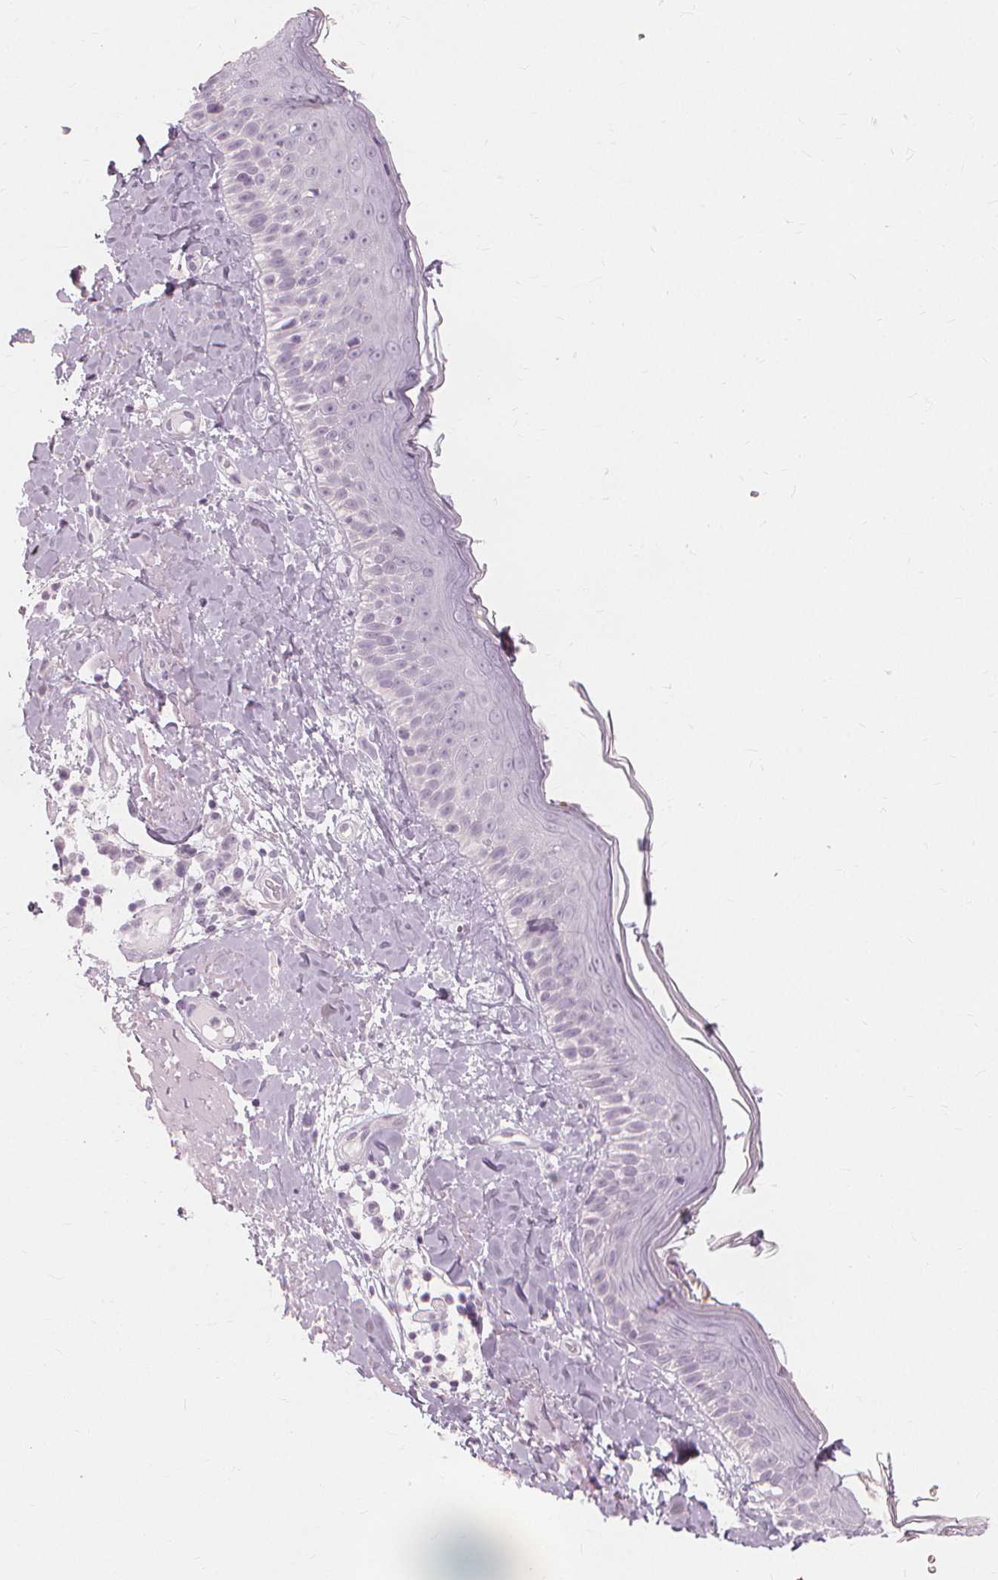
{"staining": {"intensity": "negative", "quantity": "none", "location": "none"}, "tissue": "skin", "cell_type": "Fibroblasts", "image_type": "normal", "snomed": [{"axis": "morphology", "description": "Normal tissue, NOS"}, {"axis": "topography", "description": "Skin"}], "caption": "IHC micrograph of unremarkable skin: human skin stained with DAB (3,3'-diaminobenzidine) reveals no significant protein positivity in fibroblasts.", "gene": "MUC12", "patient": {"sex": "male", "age": 73}}